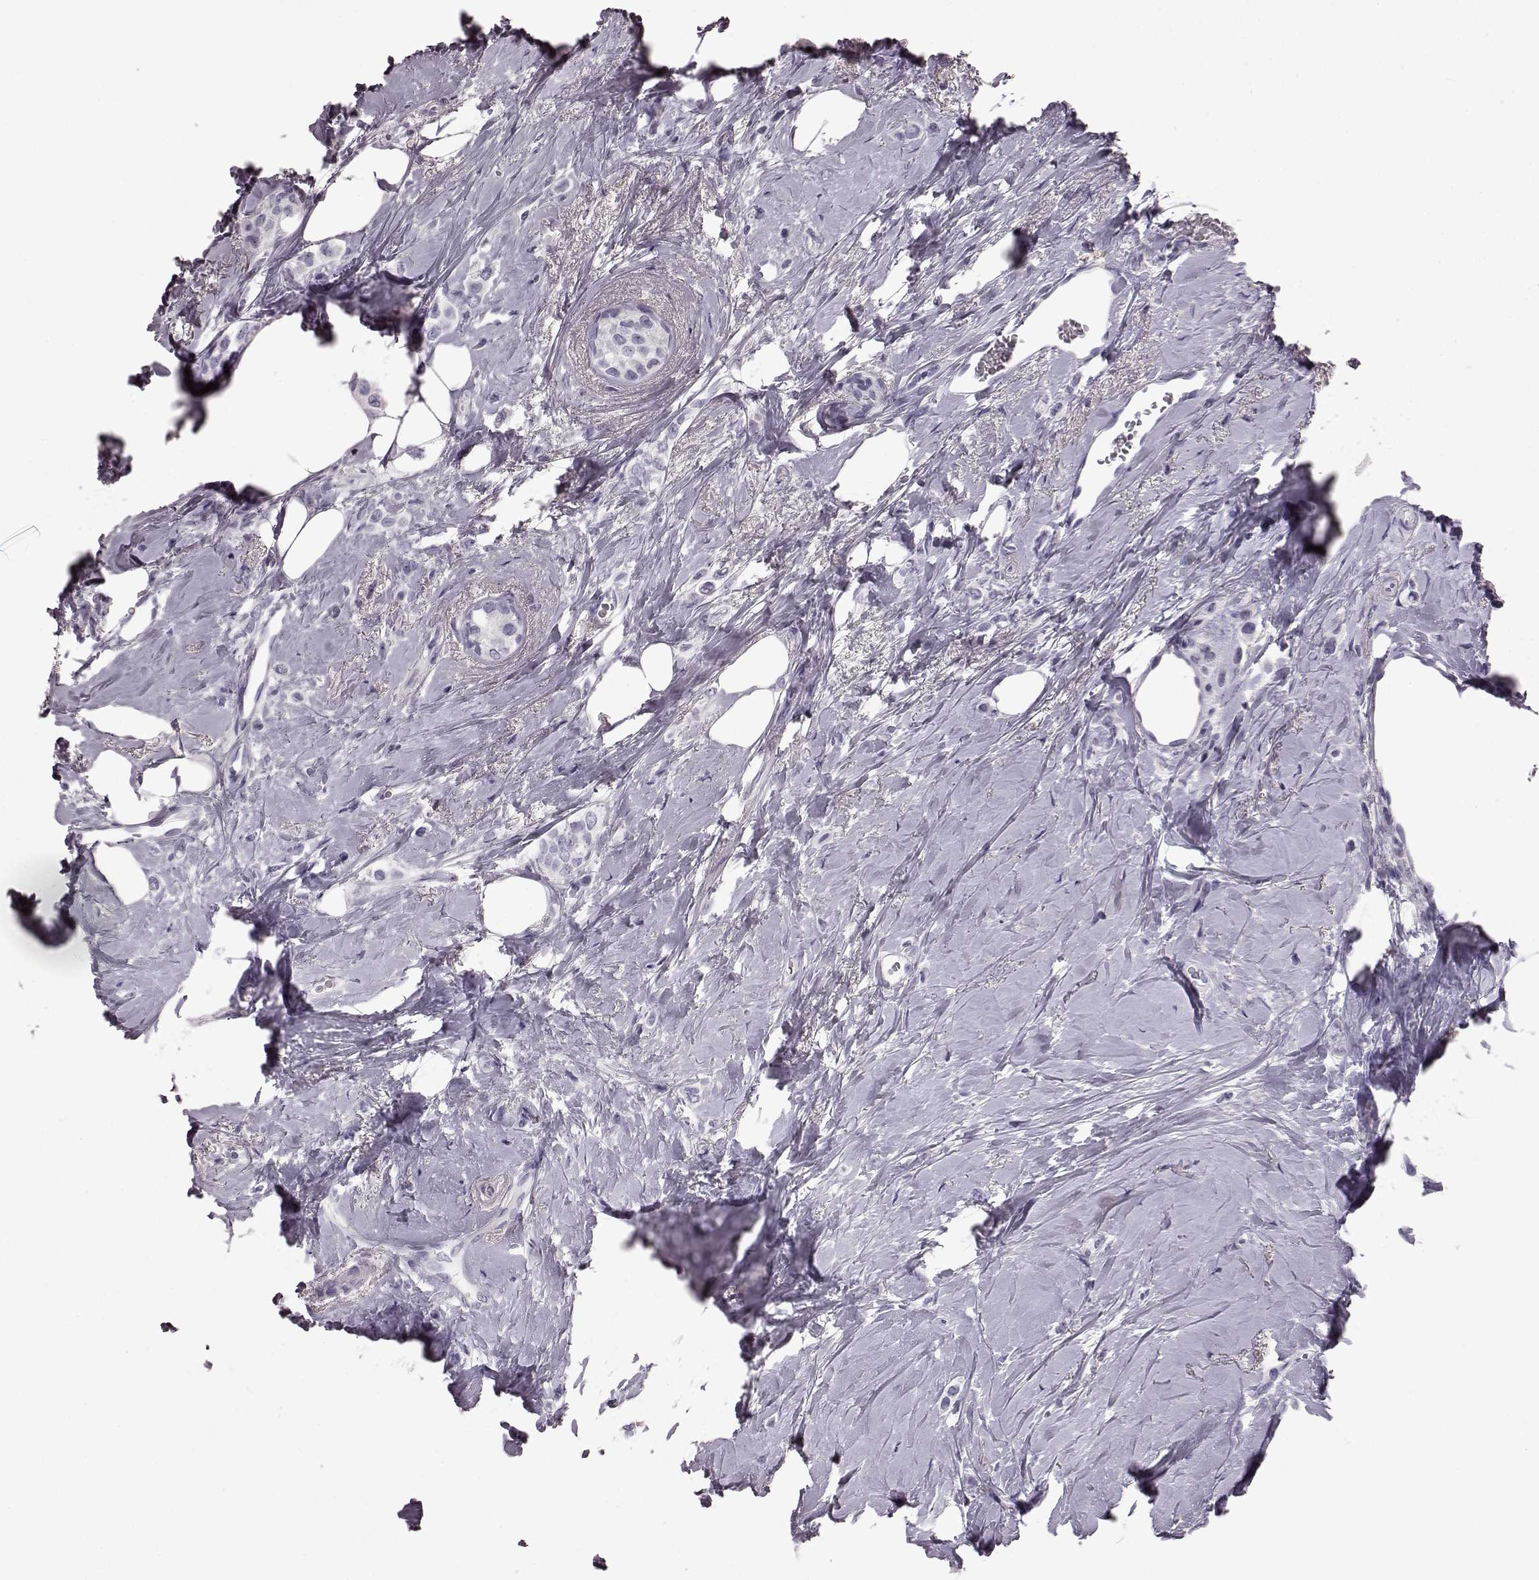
{"staining": {"intensity": "negative", "quantity": "none", "location": "none"}, "tissue": "breast cancer", "cell_type": "Tumor cells", "image_type": "cancer", "snomed": [{"axis": "morphology", "description": "Lobular carcinoma"}, {"axis": "topography", "description": "Breast"}], "caption": "DAB immunohistochemical staining of breast cancer demonstrates no significant positivity in tumor cells.", "gene": "TCHHL1", "patient": {"sex": "female", "age": 66}}